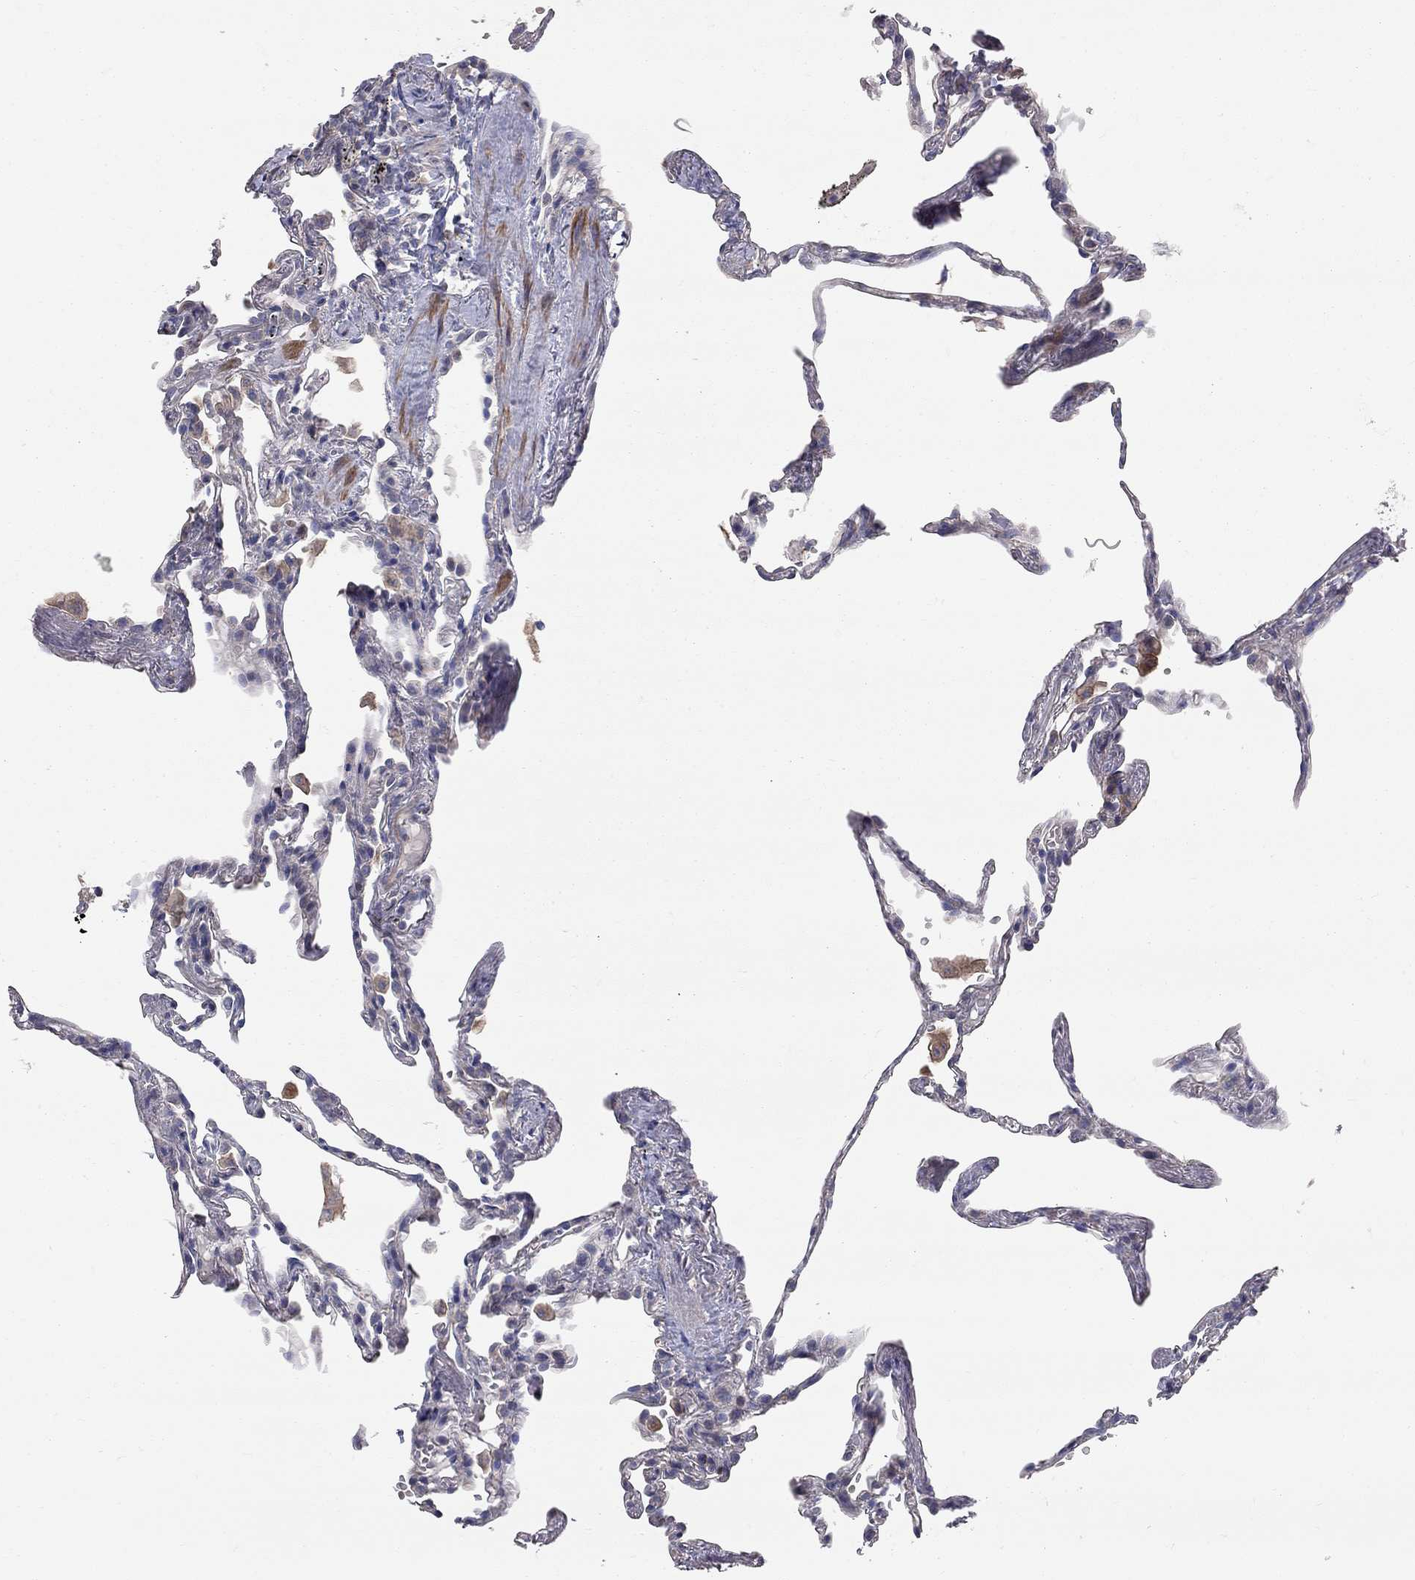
{"staining": {"intensity": "strong", "quantity": "<25%", "location": "cytoplasmic/membranous"}, "tissue": "lung", "cell_type": "Alveolar cells", "image_type": "normal", "snomed": [{"axis": "morphology", "description": "Normal tissue, NOS"}, {"axis": "topography", "description": "Lung"}], "caption": "IHC of unremarkable human lung reveals medium levels of strong cytoplasmic/membranous staining in about <25% of alveolar cells.", "gene": "KANSL1L", "patient": {"sex": "male", "age": 78}}